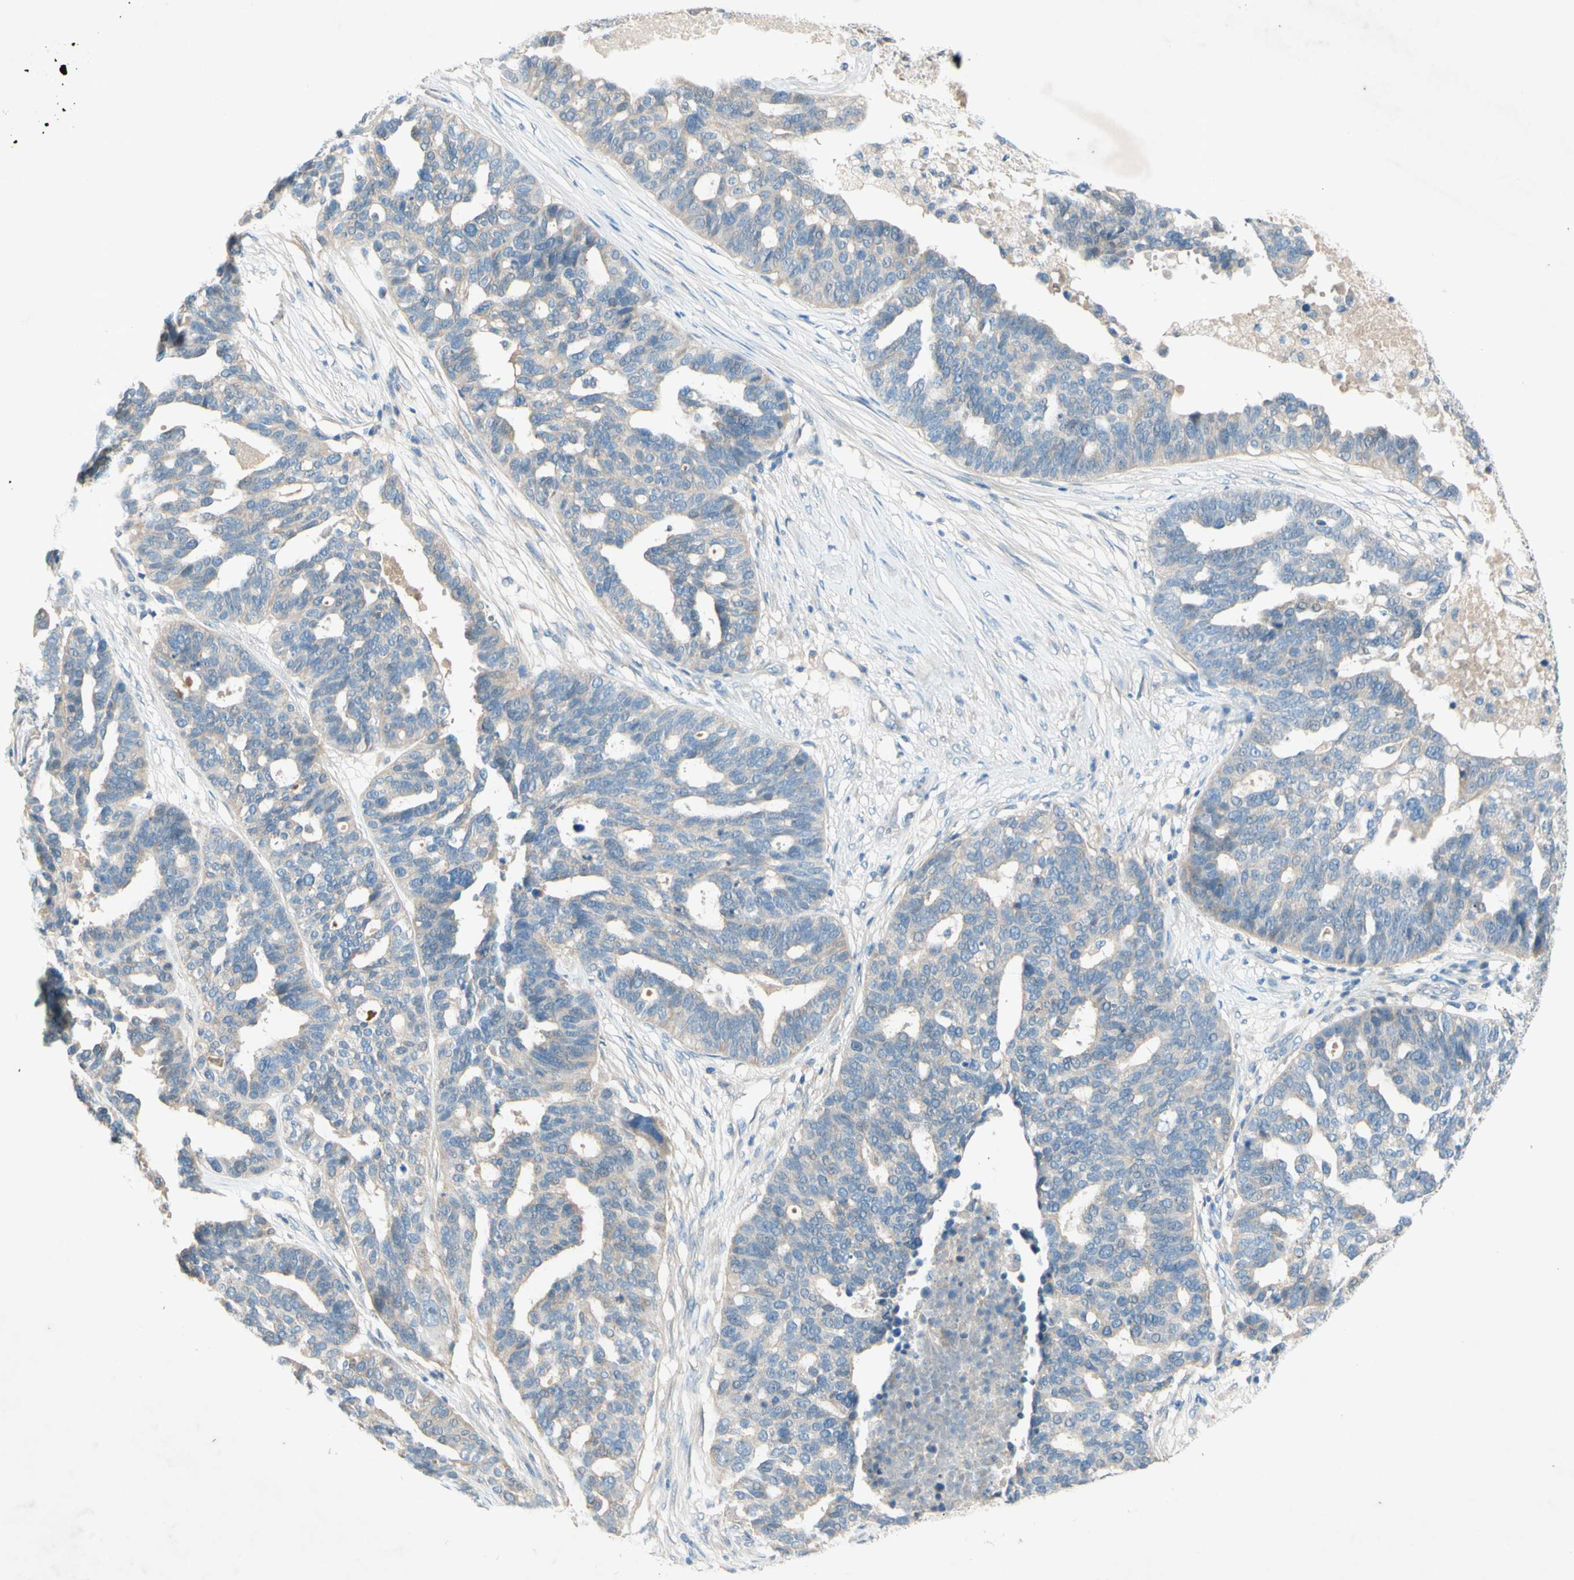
{"staining": {"intensity": "weak", "quantity": "<25%", "location": "cytoplasmic/membranous"}, "tissue": "ovarian cancer", "cell_type": "Tumor cells", "image_type": "cancer", "snomed": [{"axis": "morphology", "description": "Cystadenocarcinoma, serous, NOS"}, {"axis": "topography", "description": "Ovary"}], "caption": "A high-resolution image shows immunohistochemistry (IHC) staining of ovarian cancer, which exhibits no significant expression in tumor cells.", "gene": "IL2", "patient": {"sex": "female", "age": 59}}